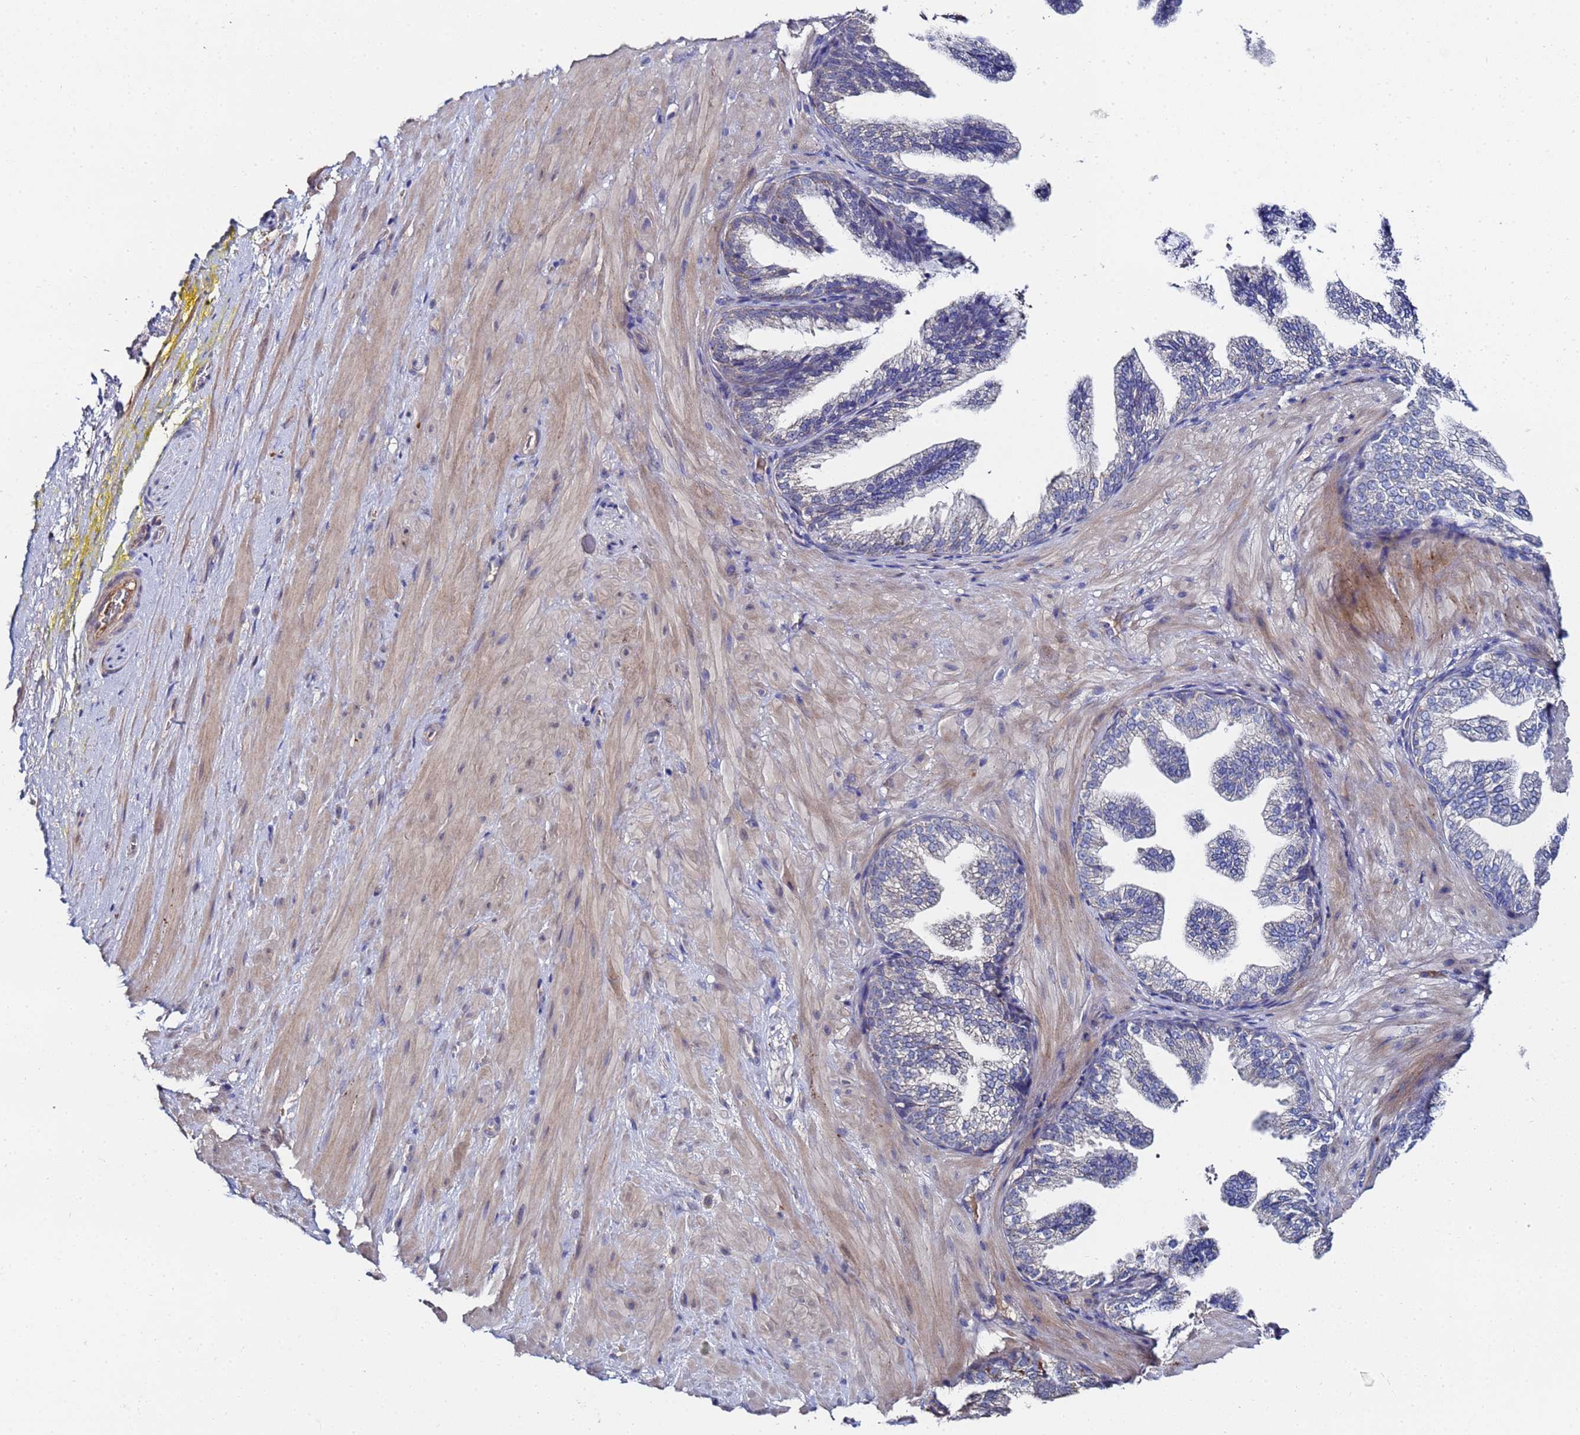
{"staining": {"intensity": "negative", "quantity": "none", "location": "none"}, "tissue": "adipose tissue", "cell_type": "Adipocytes", "image_type": "normal", "snomed": [{"axis": "morphology", "description": "Normal tissue, NOS"}, {"axis": "morphology", "description": "Adenocarcinoma, Low grade"}, {"axis": "topography", "description": "Prostate"}, {"axis": "topography", "description": "Peripheral nerve tissue"}], "caption": "This is a image of immunohistochemistry (IHC) staining of benign adipose tissue, which shows no expression in adipocytes.", "gene": "TCP10L", "patient": {"sex": "male", "age": 63}}